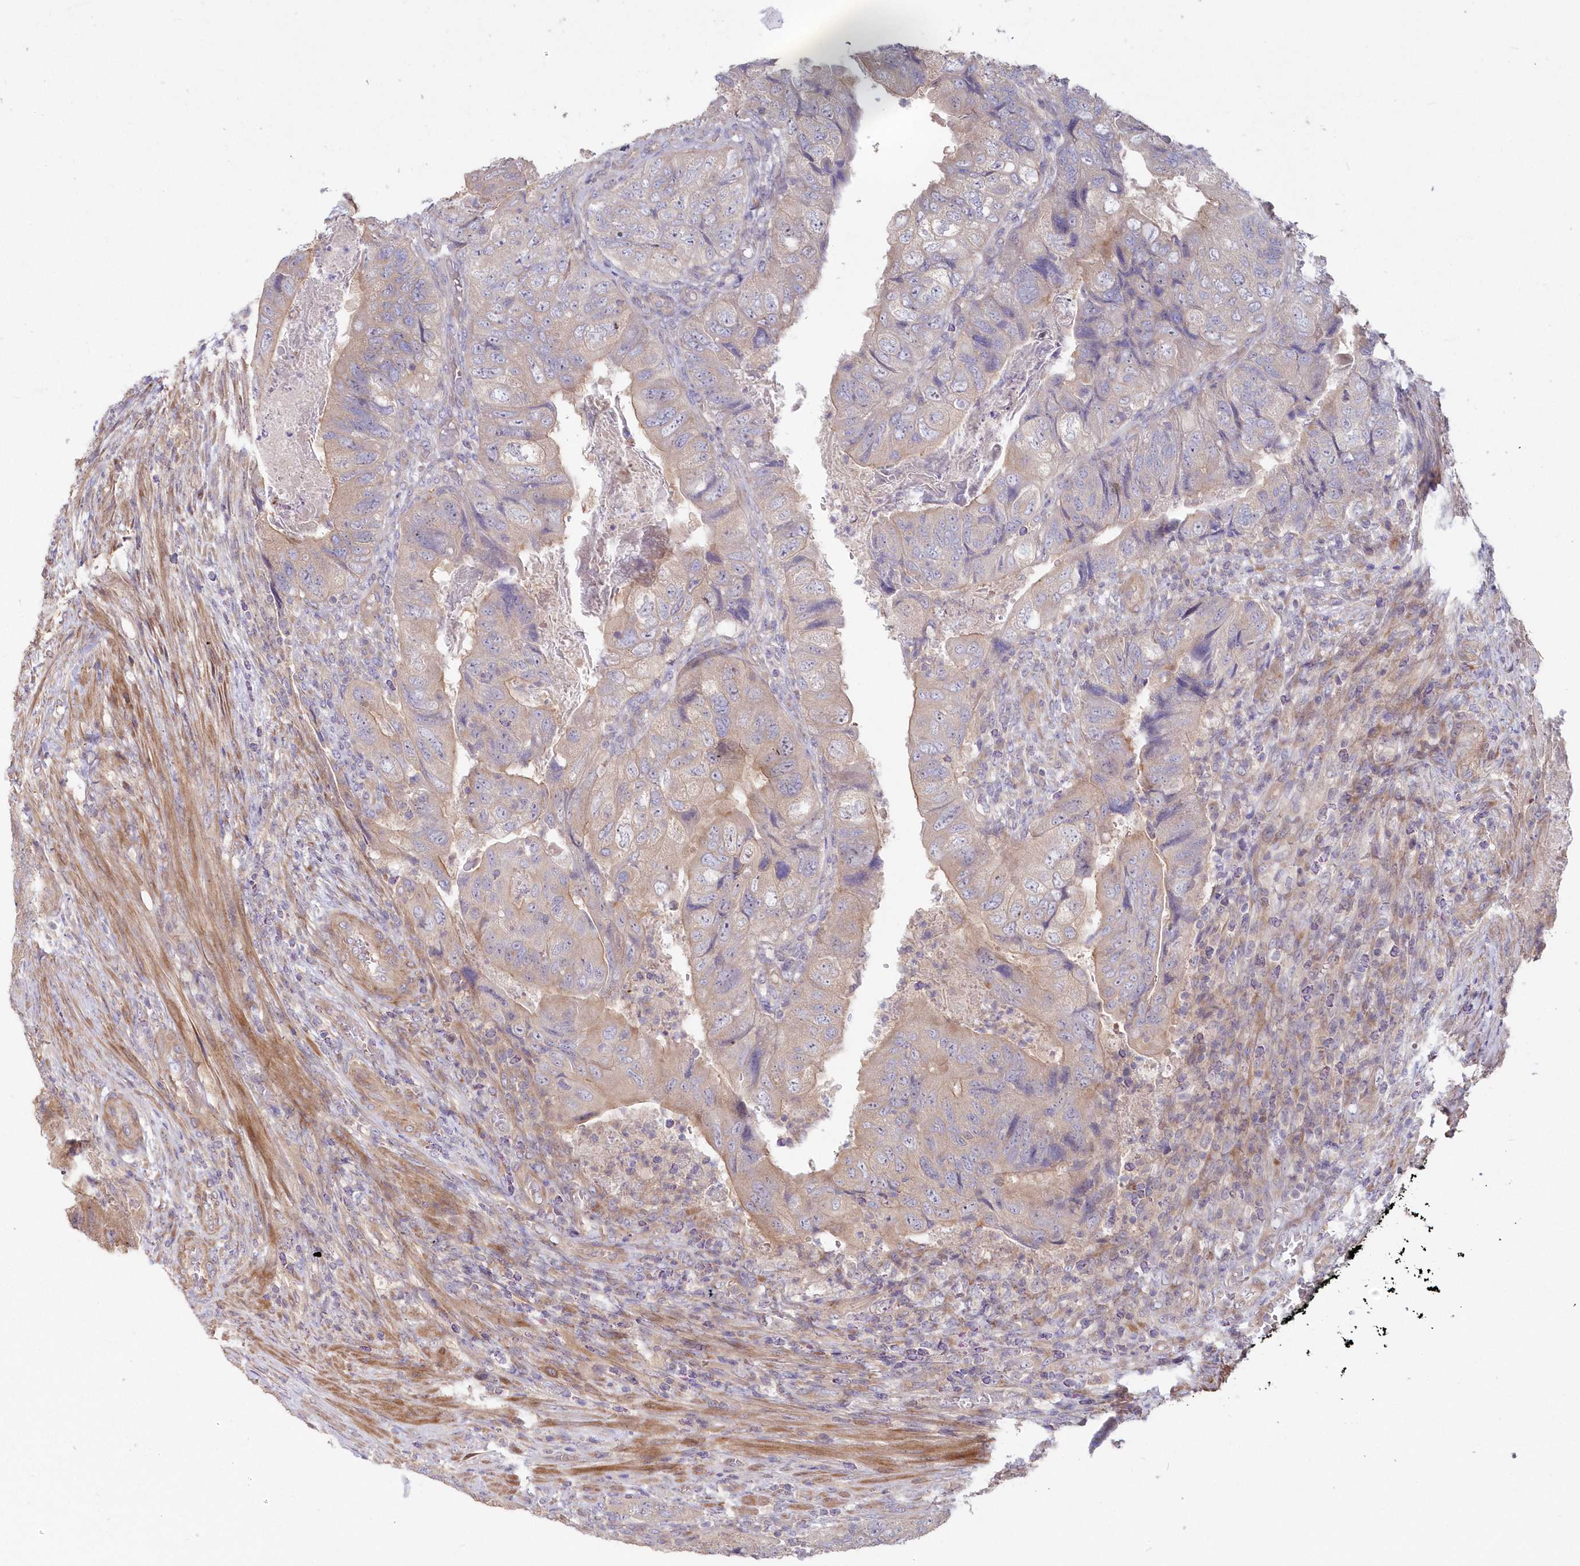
{"staining": {"intensity": "weak", "quantity": "<25%", "location": "cytoplasmic/membranous"}, "tissue": "colorectal cancer", "cell_type": "Tumor cells", "image_type": "cancer", "snomed": [{"axis": "morphology", "description": "Adenocarcinoma, NOS"}, {"axis": "topography", "description": "Rectum"}], "caption": "This is an immunohistochemistry (IHC) photomicrograph of colorectal cancer. There is no expression in tumor cells.", "gene": "TBCA", "patient": {"sex": "male", "age": 63}}